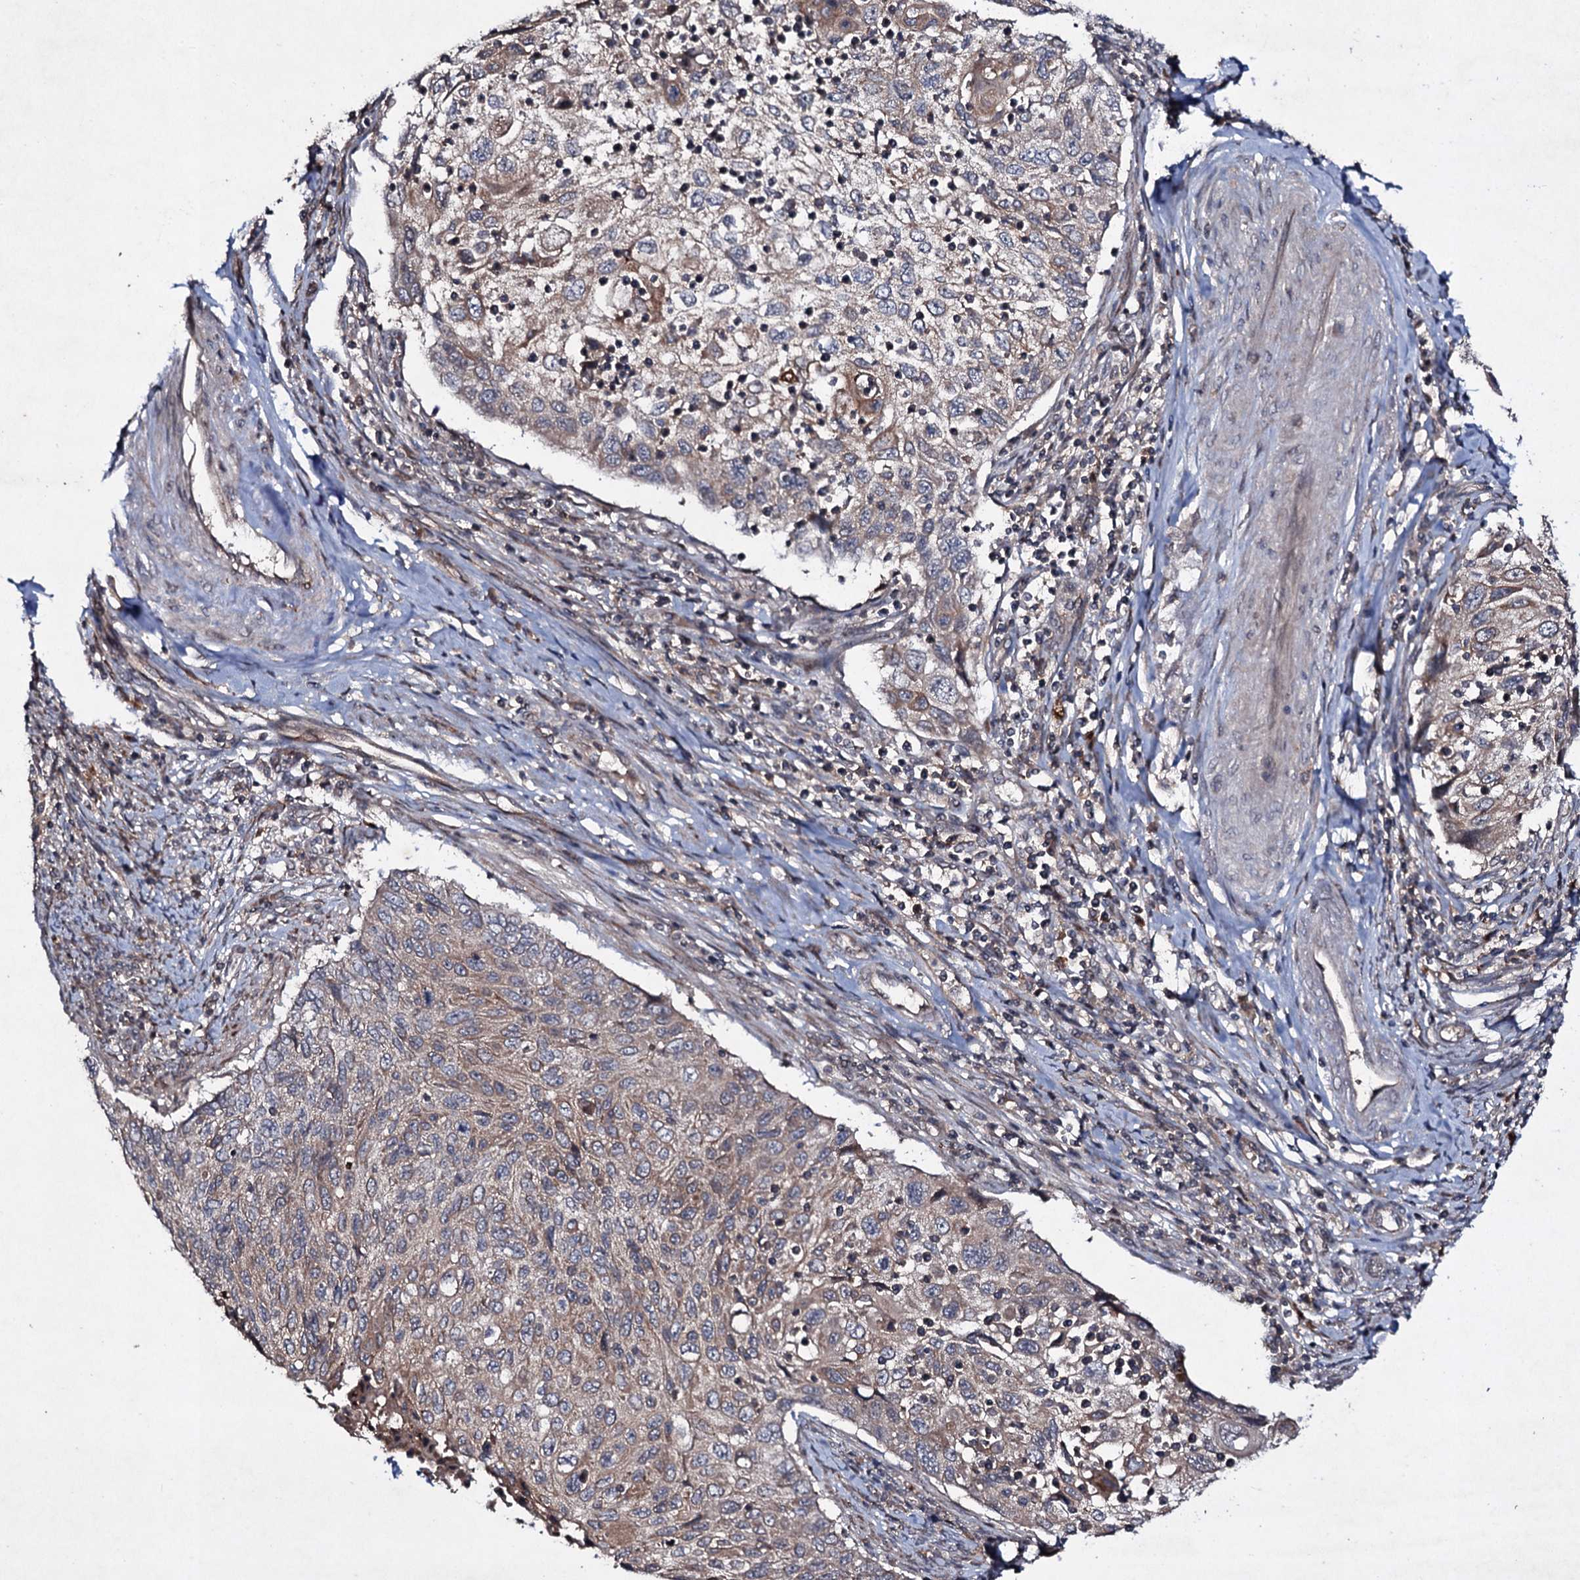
{"staining": {"intensity": "weak", "quantity": ">75%", "location": "cytoplasmic/membranous"}, "tissue": "cervical cancer", "cell_type": "Tumor cells", "image_type": "cancer", "snomed": [{"axis": "morphology", "description": "Squamous cell carcinoma, NOS"}, {"axis": "topography", "description": "Cervix"}], "caption": "Brown immunohistochemical staining in cervical squamous cell carcinoma demonstrates weak cytoplasmic/membranous expression in about >75% of tumor cells. The protein of interest is stained brown, and the nuclei are stained in blue (DAB (3,3'-diaminobenzidine) IHC with brightfield microscopy, high magnification).", "gene": "SNAP23", "patient": {"sex": "female", "age": 70}}